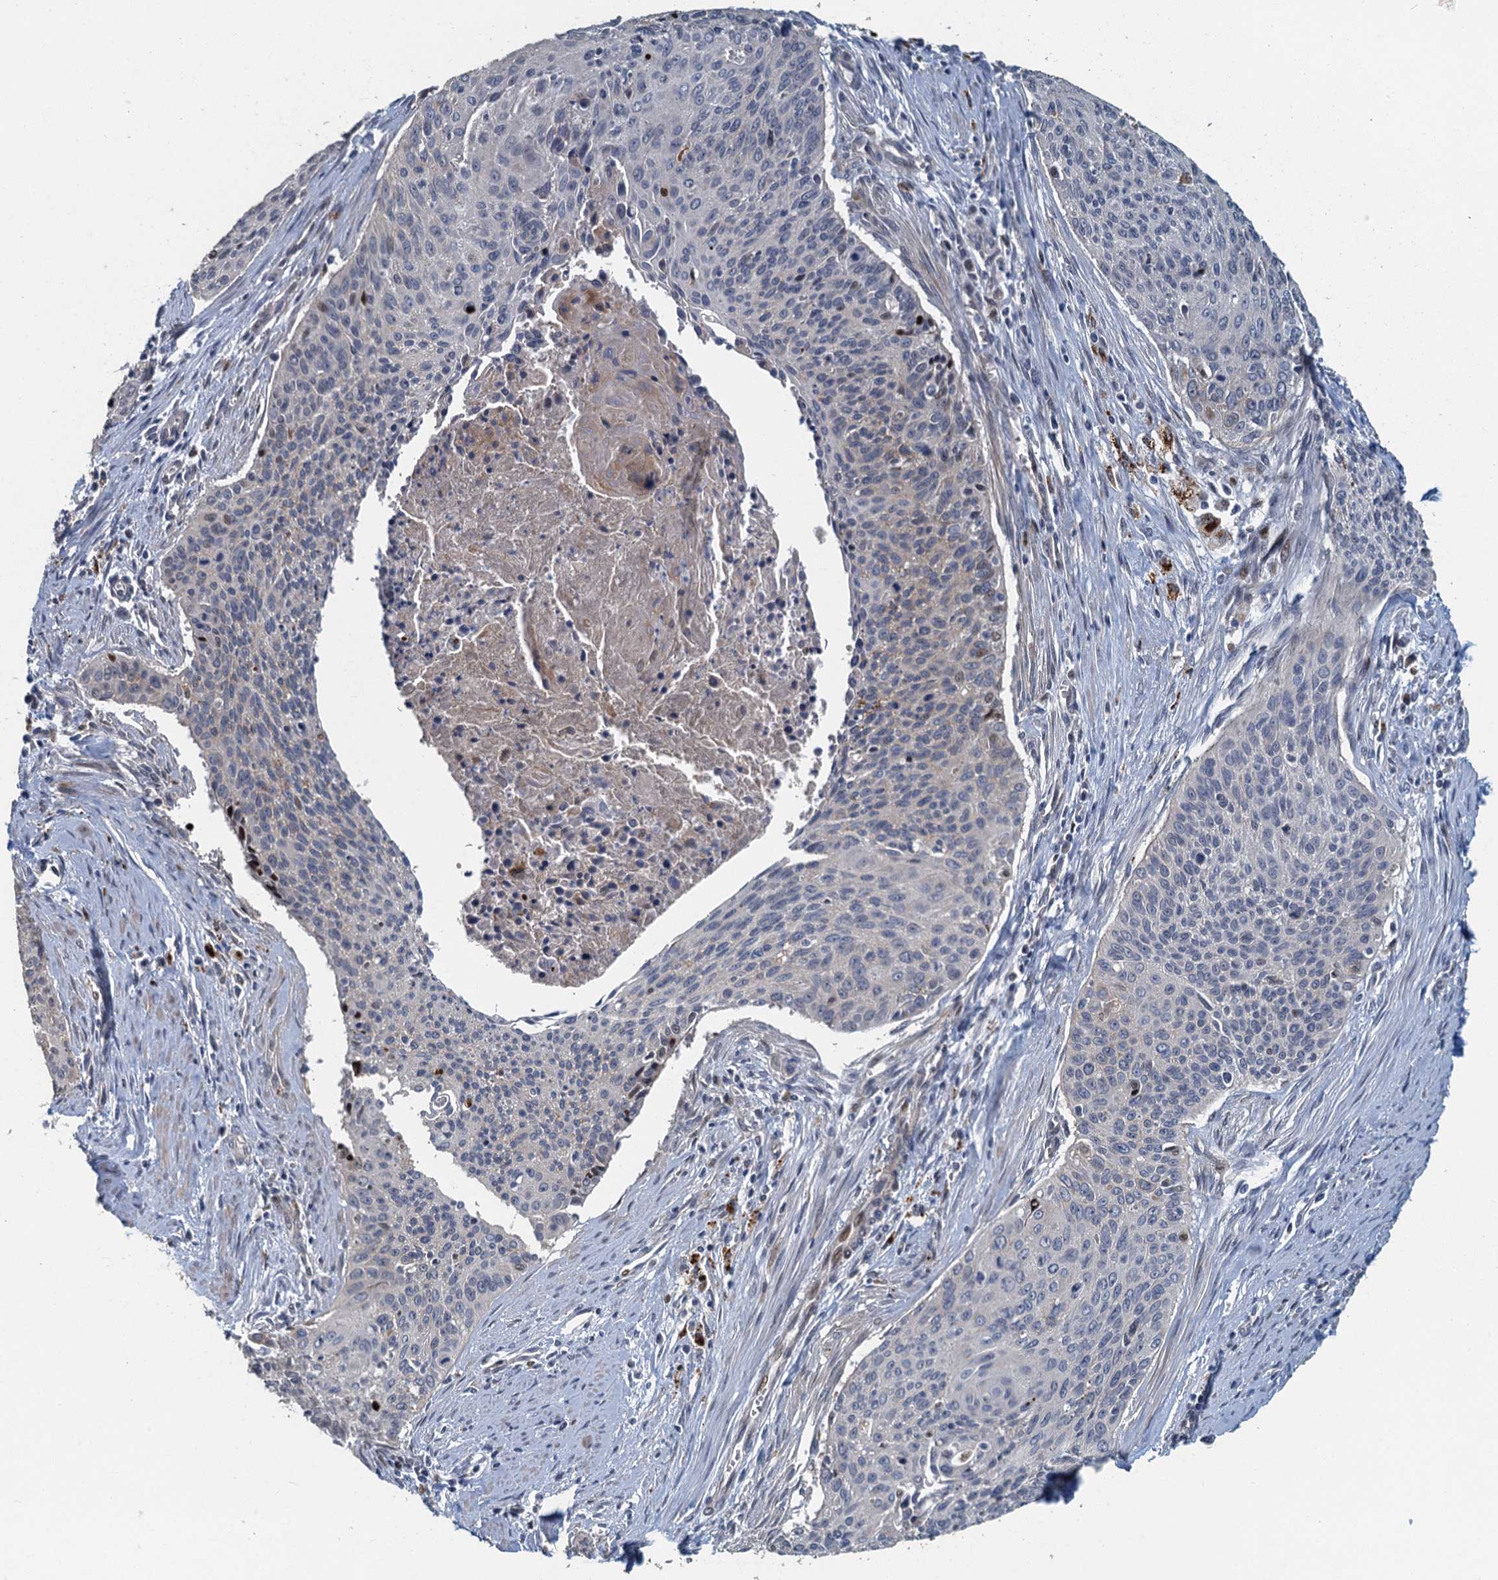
{"staining": {"intensity": "negative", "quantity": "none", "location": "none"}, "tissue": "cervical cancer", "cell_type": "Tumor cells", "image_type": "cancer", "snomed": [{"axis": "morphology", "description": "Squamous cell carcinoma, NOS"}, {"axis": "topography", "description": "Cervix"}], "caption": "Immunohistochemical staining of cervical cancer demonstrates no significant expression in tumor cells.", "gene": "AGRN", "patient": {"sex": "female", "age": 55}}